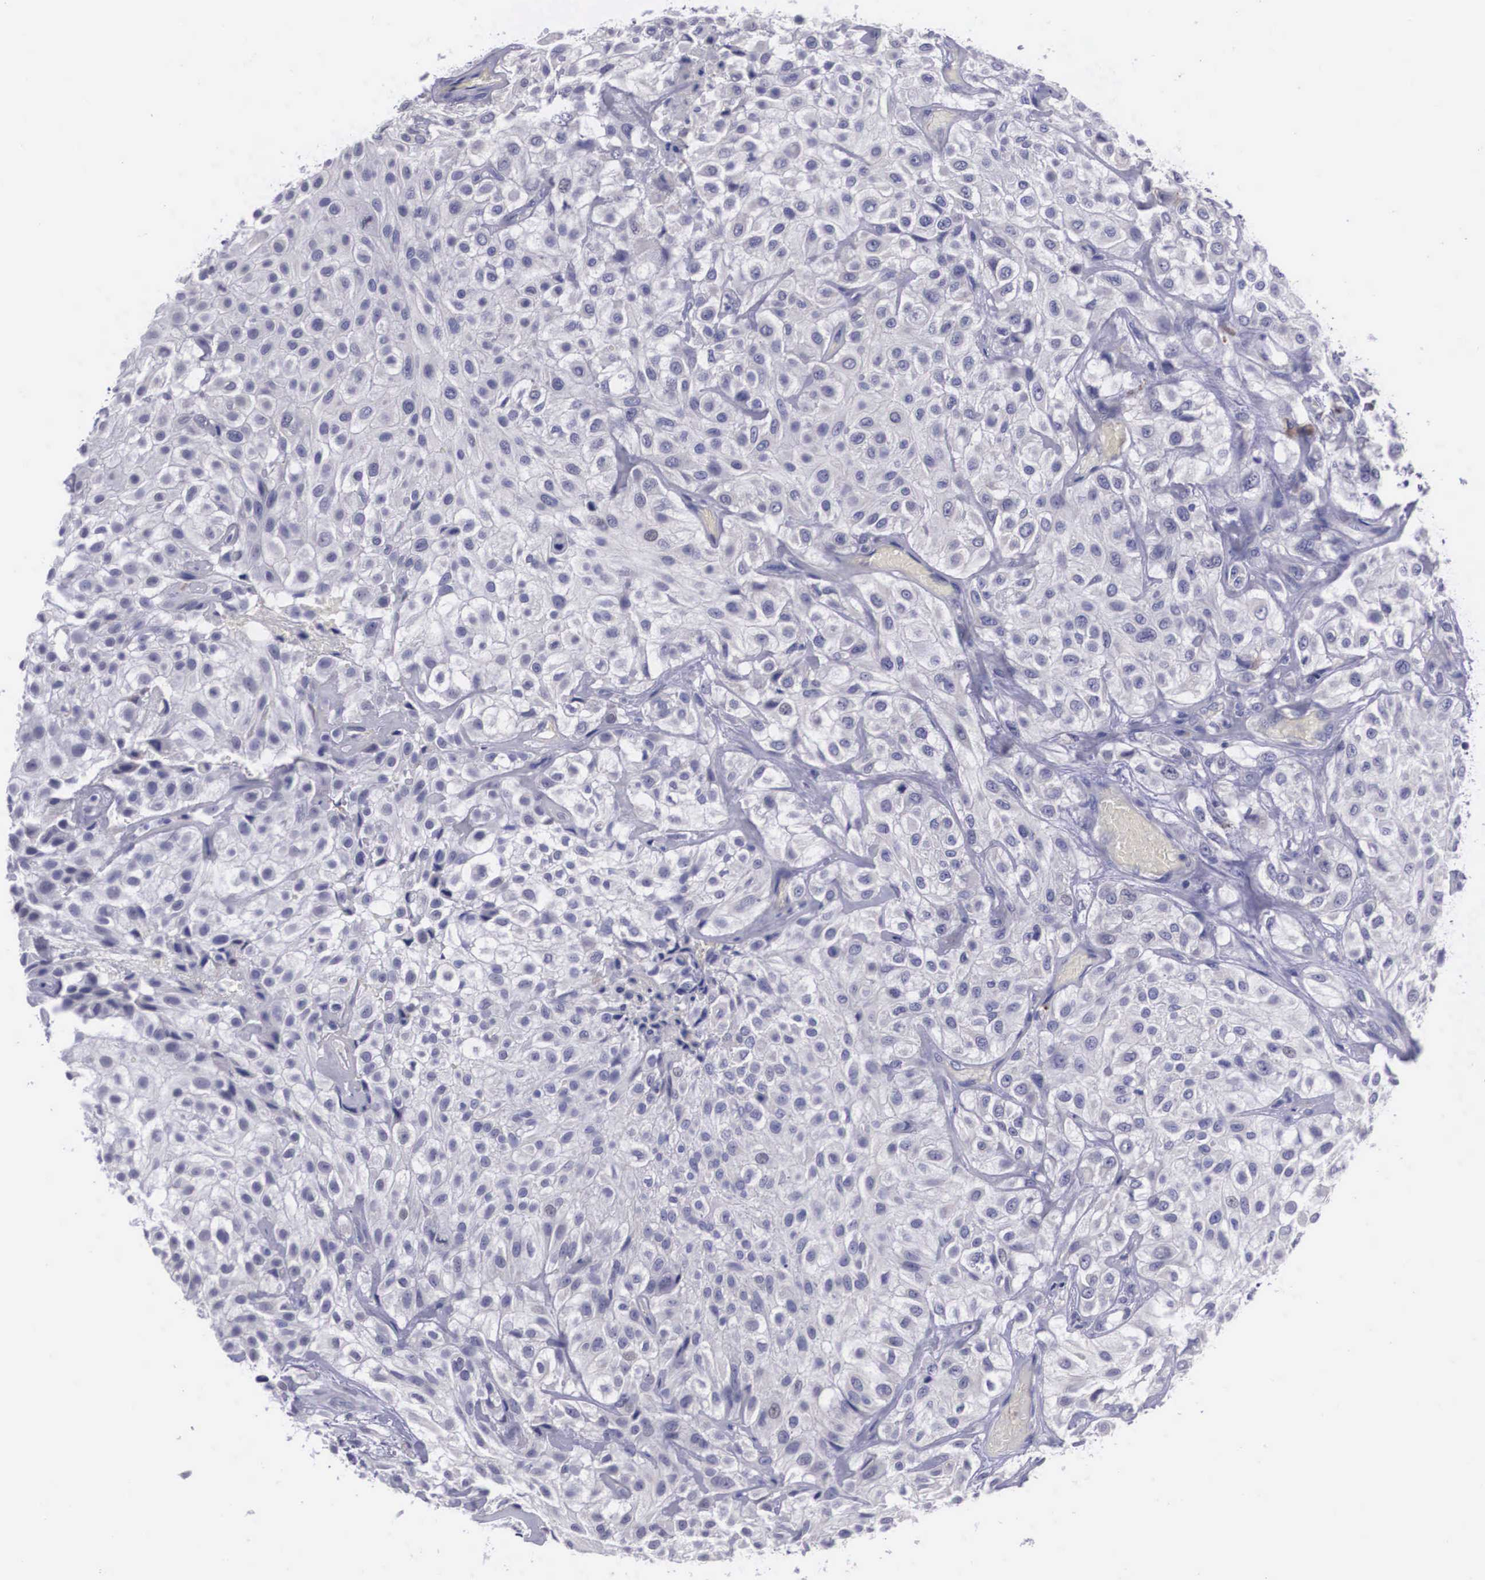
{"staining": {"intensity": "negative", "quantity": "none", "location": "none"}, "tissue": "urothelial cancer", "cell_type": "Tumor cells", "image_type": "cancer", "snomed": [{"axis": "morphology", "description": "Urothelial carcinoma, High grade"}, {"axis": "topography", "description": "Urinary bladder"}], "caption": "There is no significant positivity in tumor cells of urothelial carcinoma (high-grade).", "gene": "CRELD2", "patient": {"sex": "male", "age": 56}}